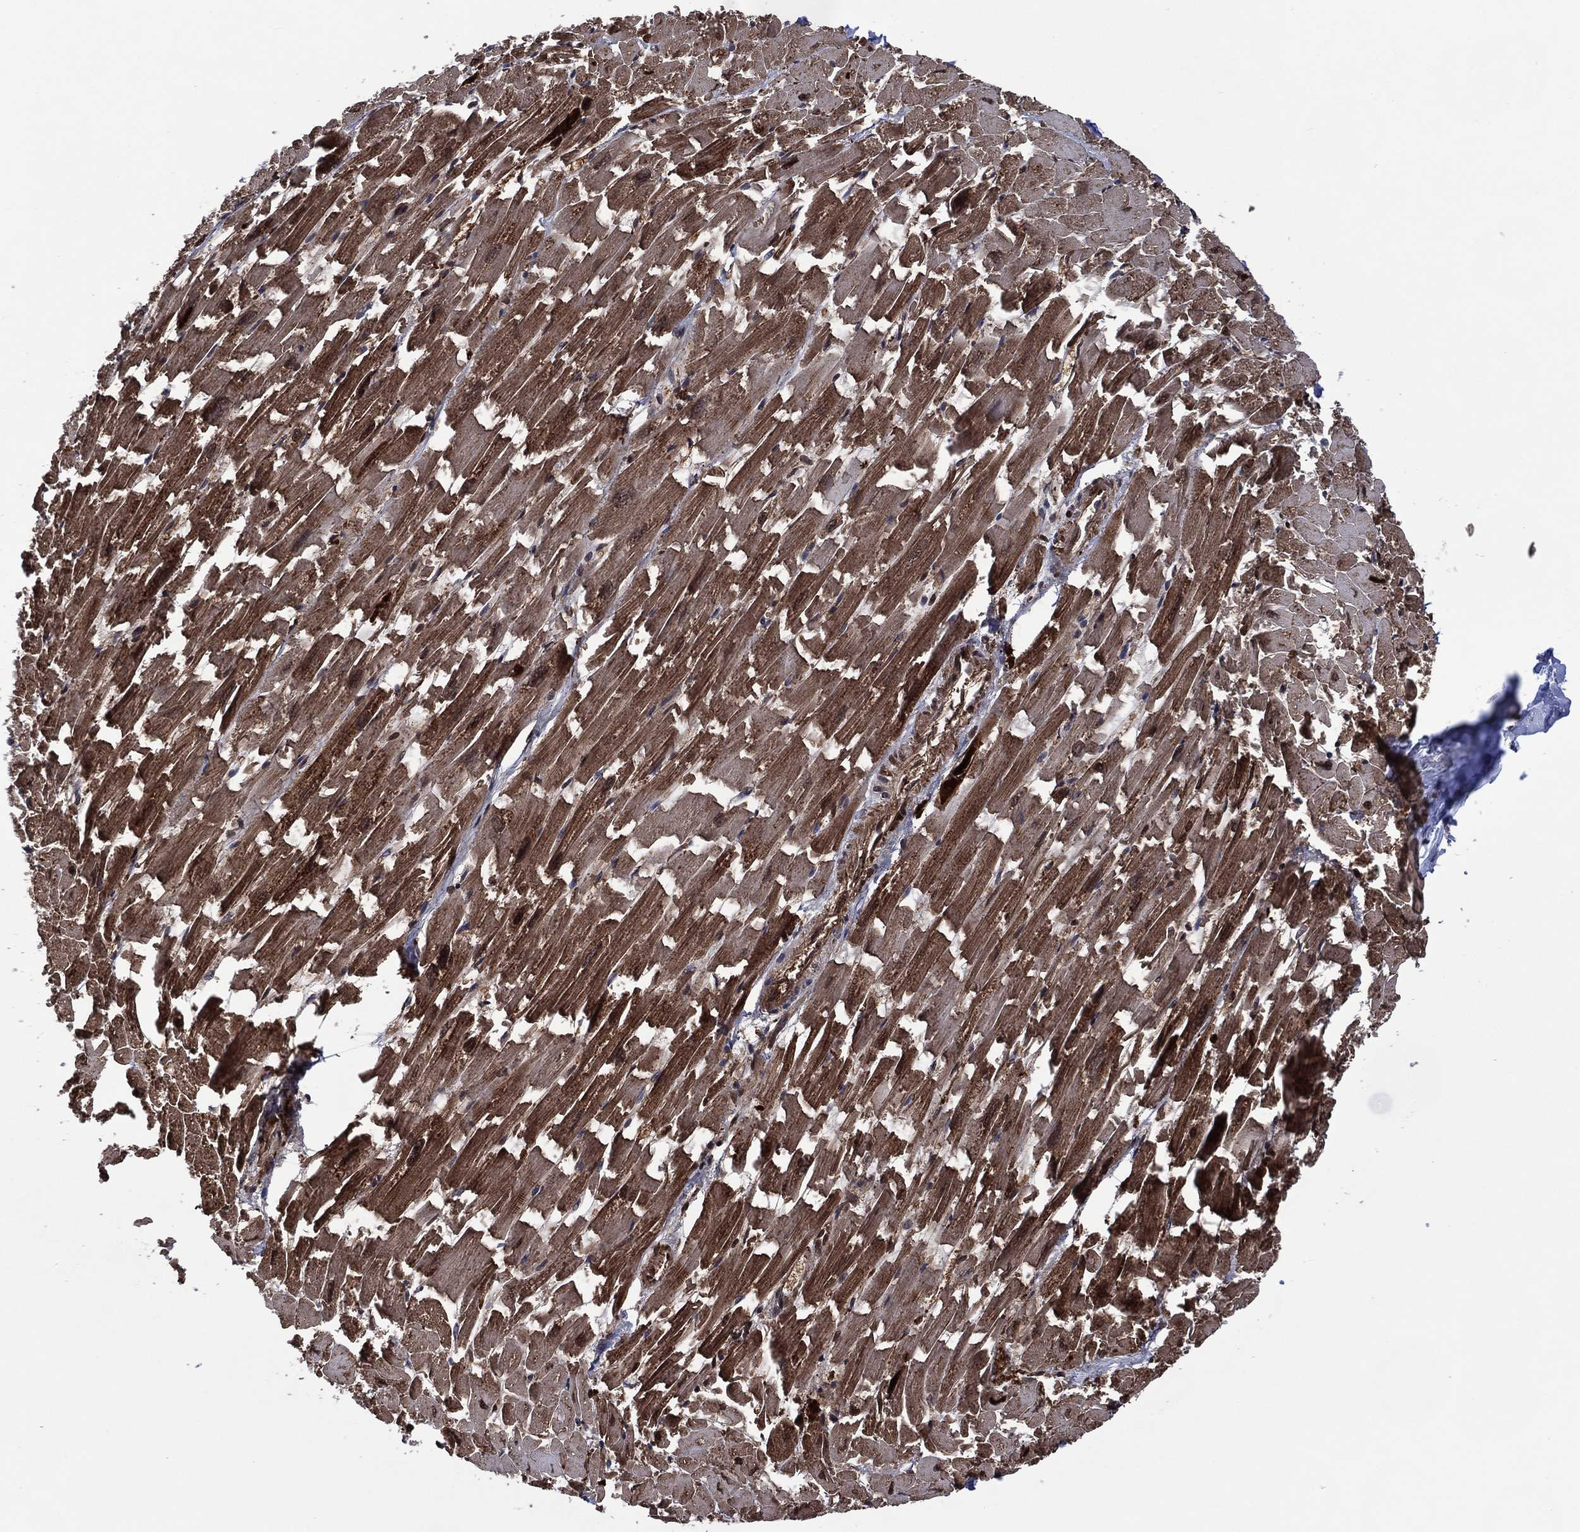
{"staining": {"intensity": "strong", "quantity": "25%-75%", "location": "cytoplasmic/membranous"}, "tissue": "heart muscle", "cell_type": "Cardiomyocytes", "image_type": "normal", "snomed": [{"axis": "morphology", "description": "Normal tissue, NOS"}, {"axis": "topography", "description": "Heart"}], "caption": "Brown immunohistochemical staining in benign heart muscle exhibits strong cytoplasmic/membranous staining in approximately 25%-75% of cardiomyocytes. The protein is stained brown, and the nuclei are stained in blue (DAB (3,3'-diaminobenzidine) IHC with brightfield microscopy, high magnification).", "gene": "HTD2", "patient": {"sex": "female", "age": 64}}